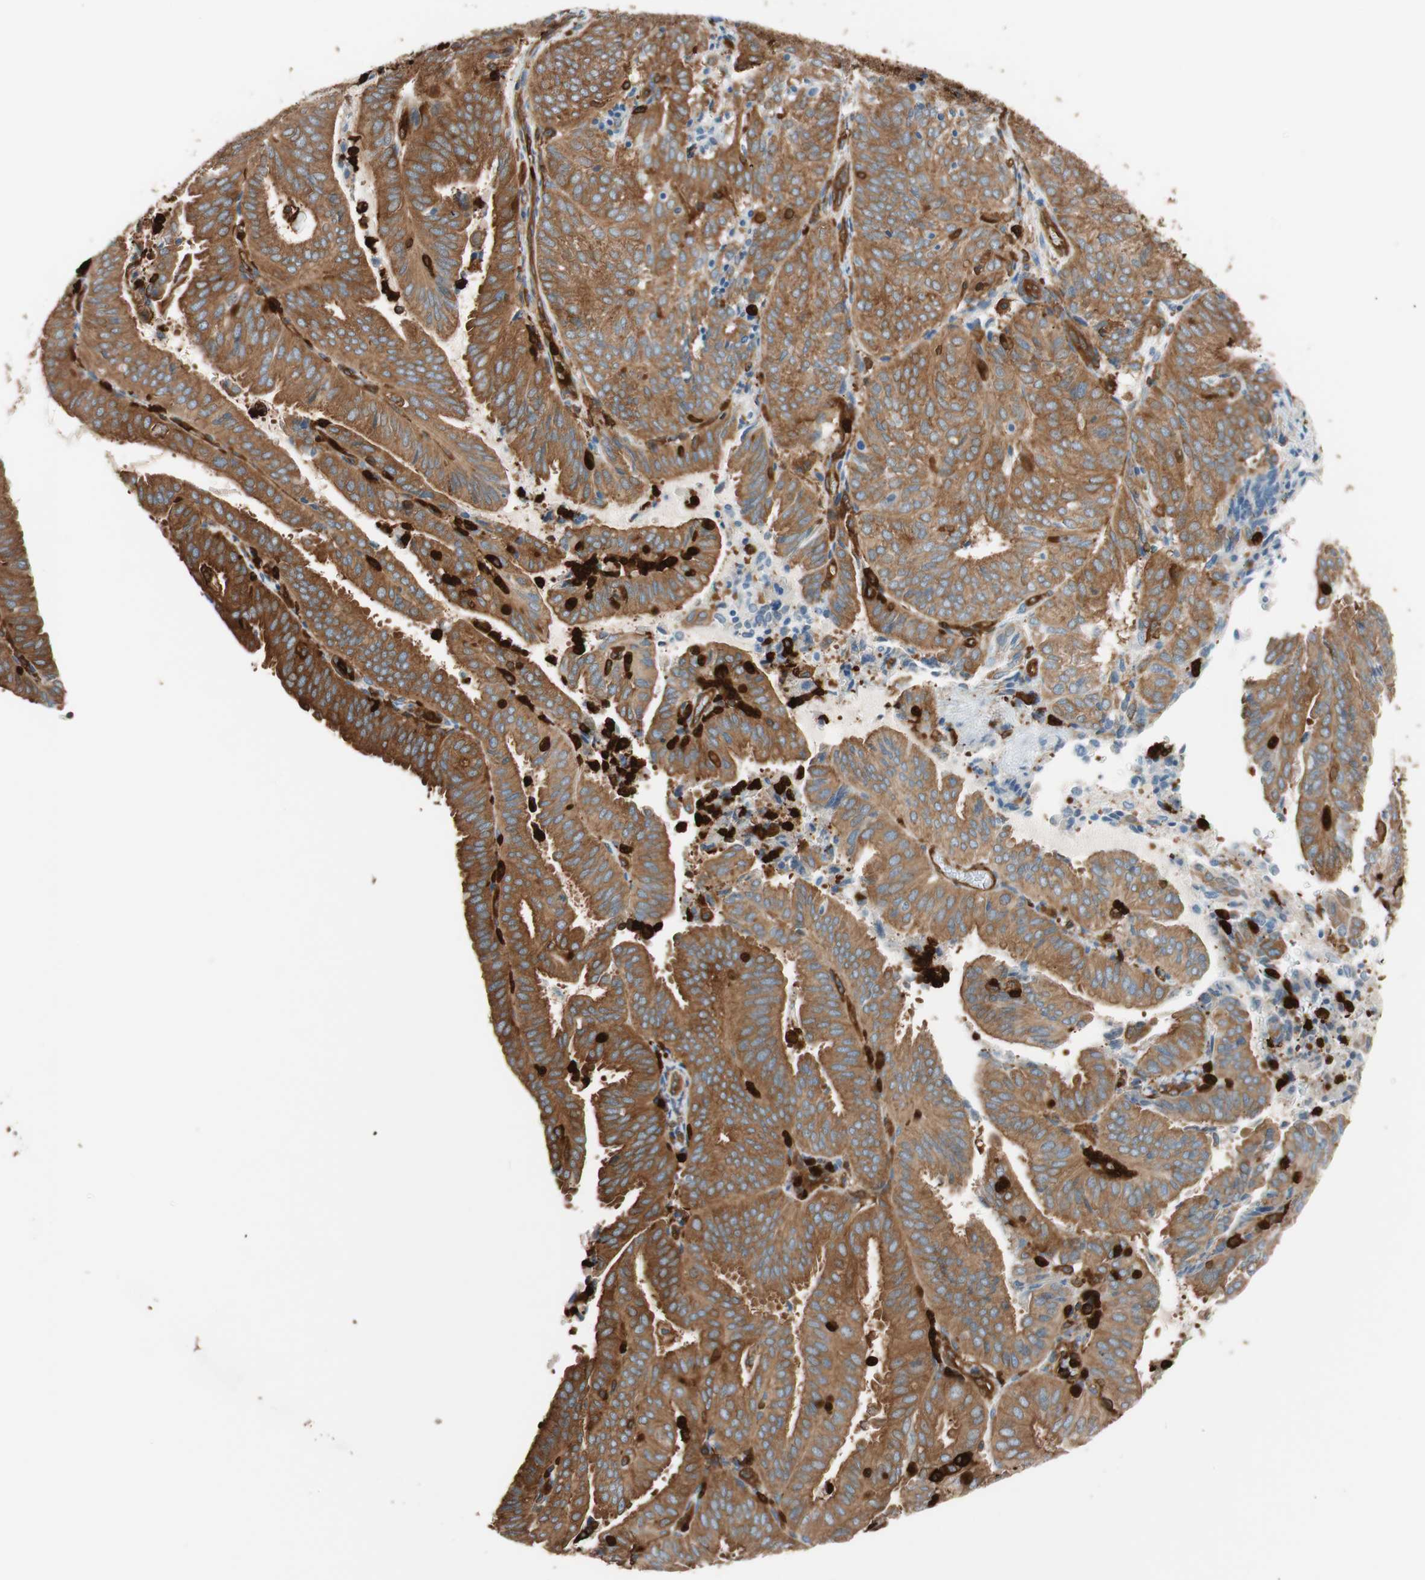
{"staining": {"intensity": "strong", "quantity": ">75%", "location": "cytoplasmic/membranous"}, "tissue": "endometrial cancer", "cell_type": "Tumor cells", "image_type": "cancer", "snomed": [{"axis": "morphology", "description": "Adenocarcinoma, NOS"}, {"axis": "topography", "description": "Uterus"}], "caption": "Tumor cells show high levels of strong cytoplasmic/membranous staining in about >75% of cells in adenocarcinoma (endometrial).", "gene": "VASP", "patient": {"sex": "female", "age": 60}}